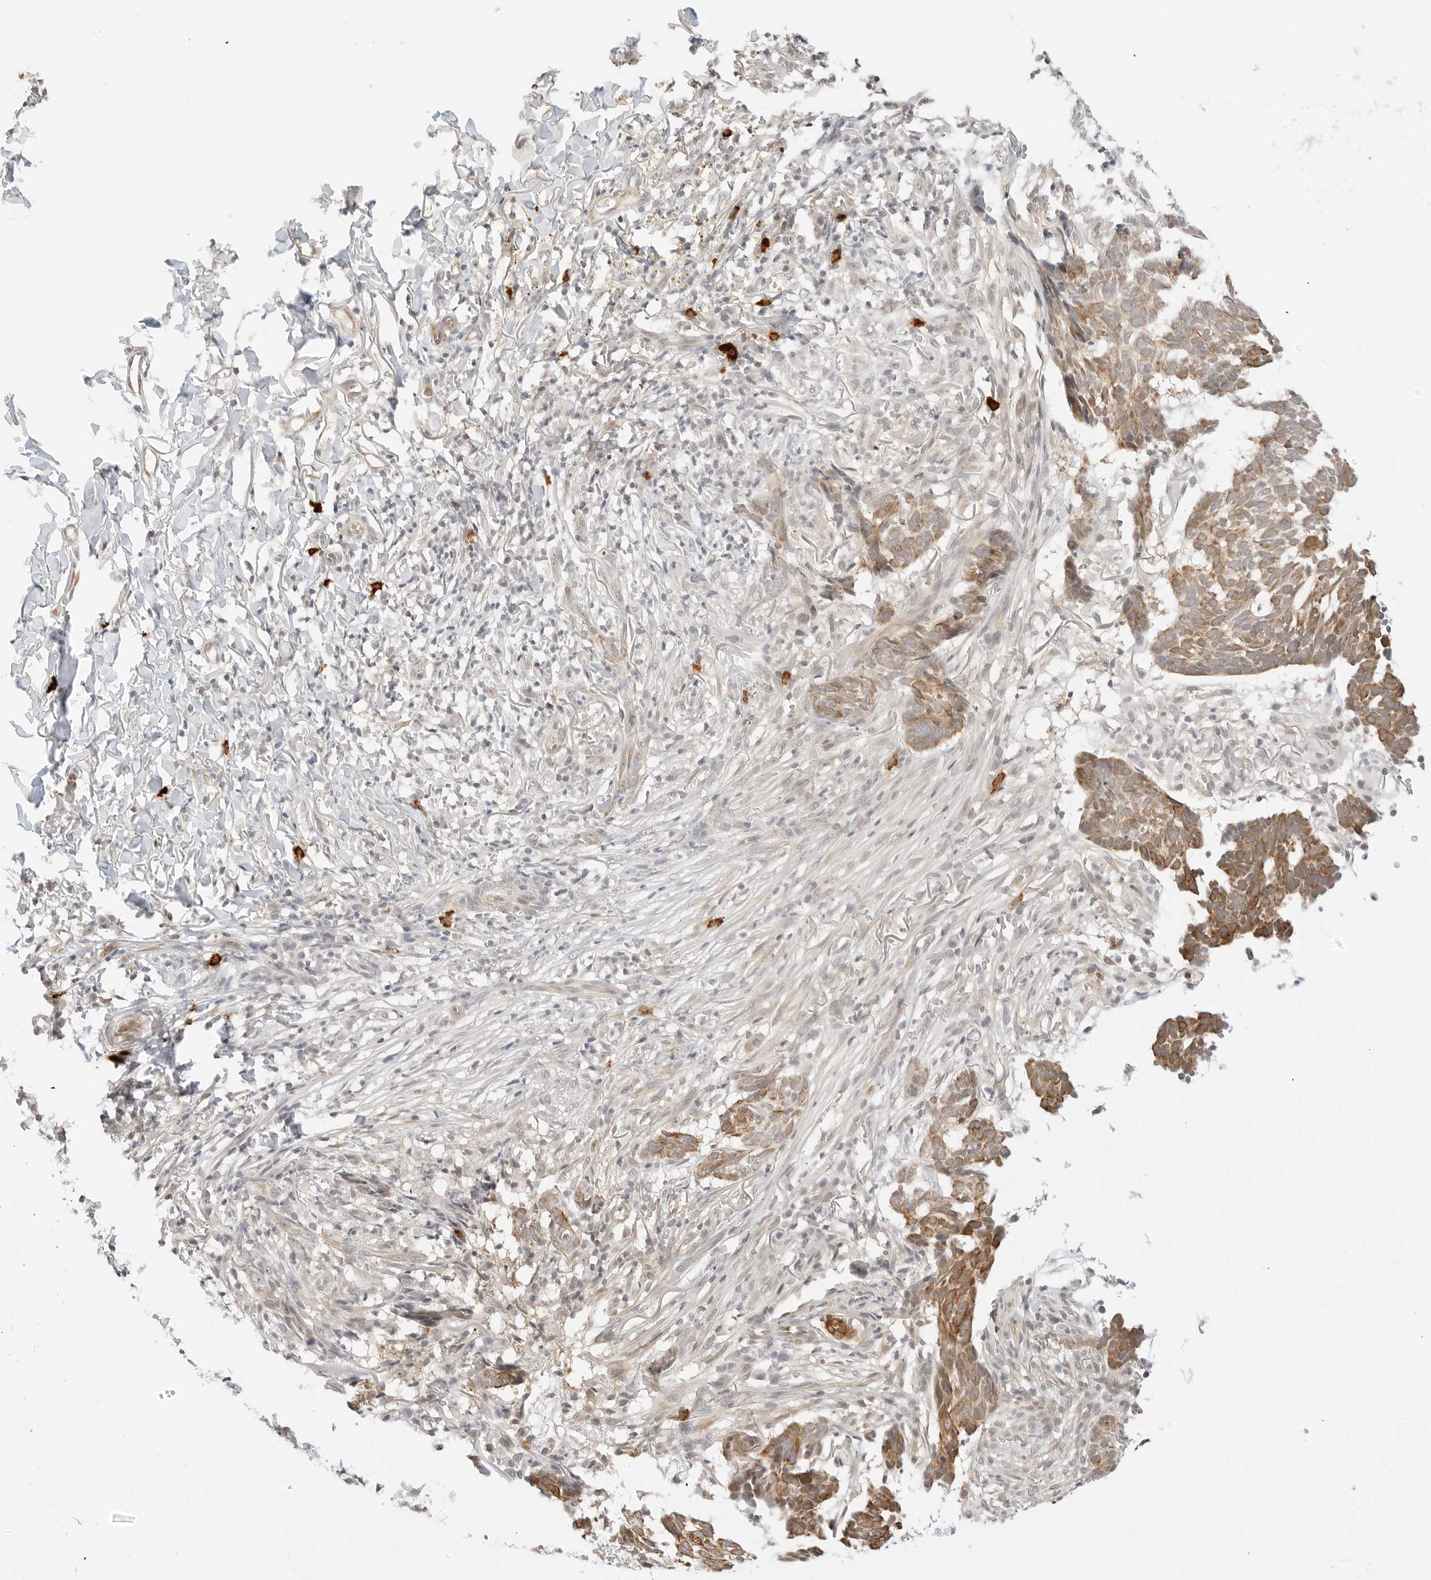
{"staining": {"intensity": "moderate", "quantity": ">75%", "location": "cytoplasmic/membranous"}, "tissue": "skin cancer", "cell_type": "Tumor cells", "image_type": "cancer", "snomed": [{"axis": "morphology", "description": "Basal cell carcinoma"}, {"axis": "topography", "description": "Skin"}], "caption": "Human skin basal cell carcinoma stained with a brown dye exhibits moderate cytoplasmic/membranous positive staining in approximately >75% of tumor cells.", "gene": "TEKT2", "patient": {"sex": "male", "age": 85}}